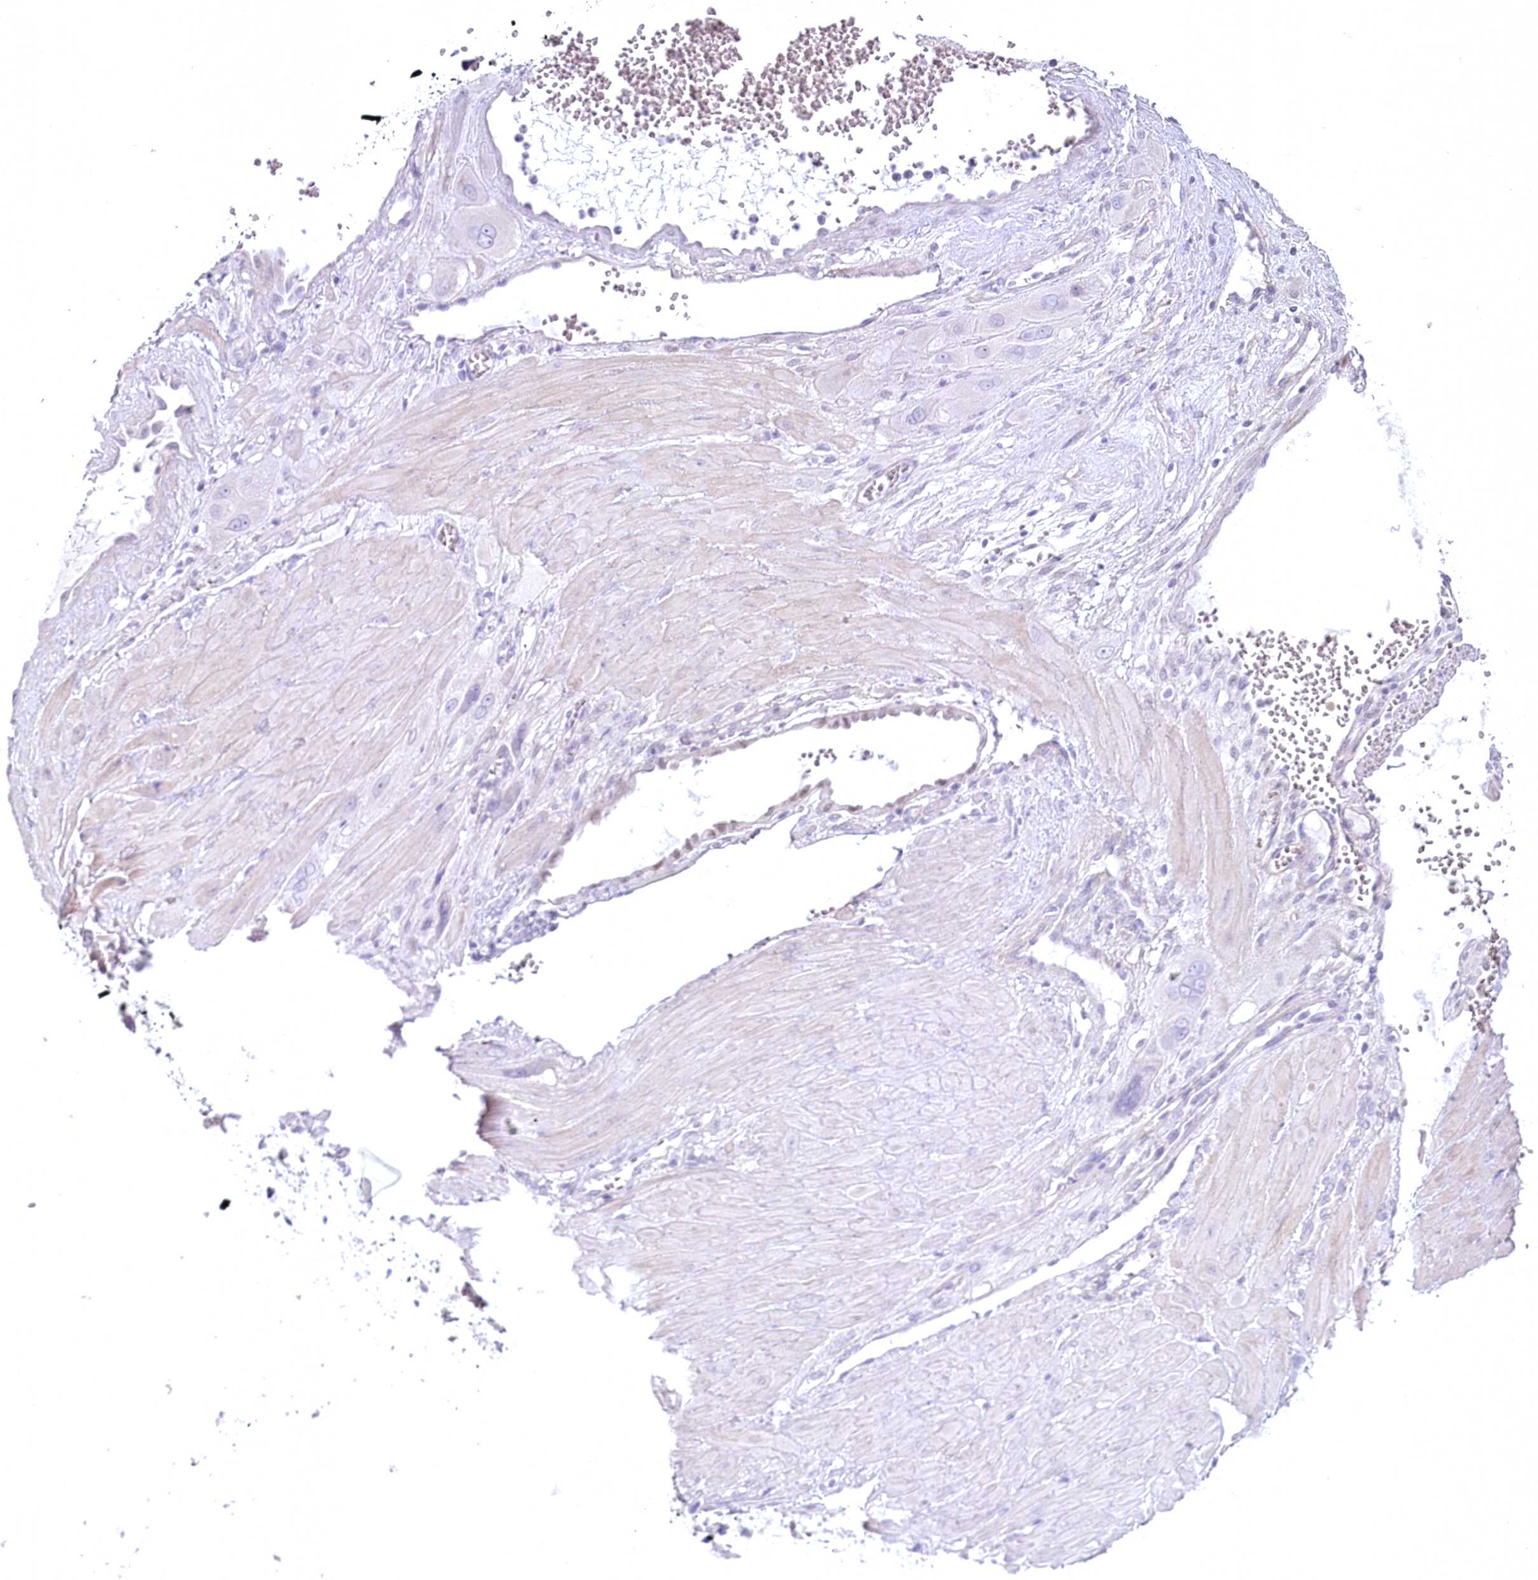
{"staining": {"intensity": "weak", "quantity": "<25%", "location": "nuclear"}, "tissue": "cervical cancer", "cell_type": "Tumor cells", "image_type": "cancer", "snomed": [{"axis": "morphology", "description": "Squamous cell carcinoma, NOS"}, {"axis": "topography", "description": "Cervix"}], "caption": "Cervical squamous cell carcinoma stained for a protein using immunohistochemistry (IHC) exhibits no expression tumor cells.", "gene": "USP11", "patient": {"sex": "female", "age": 34}}